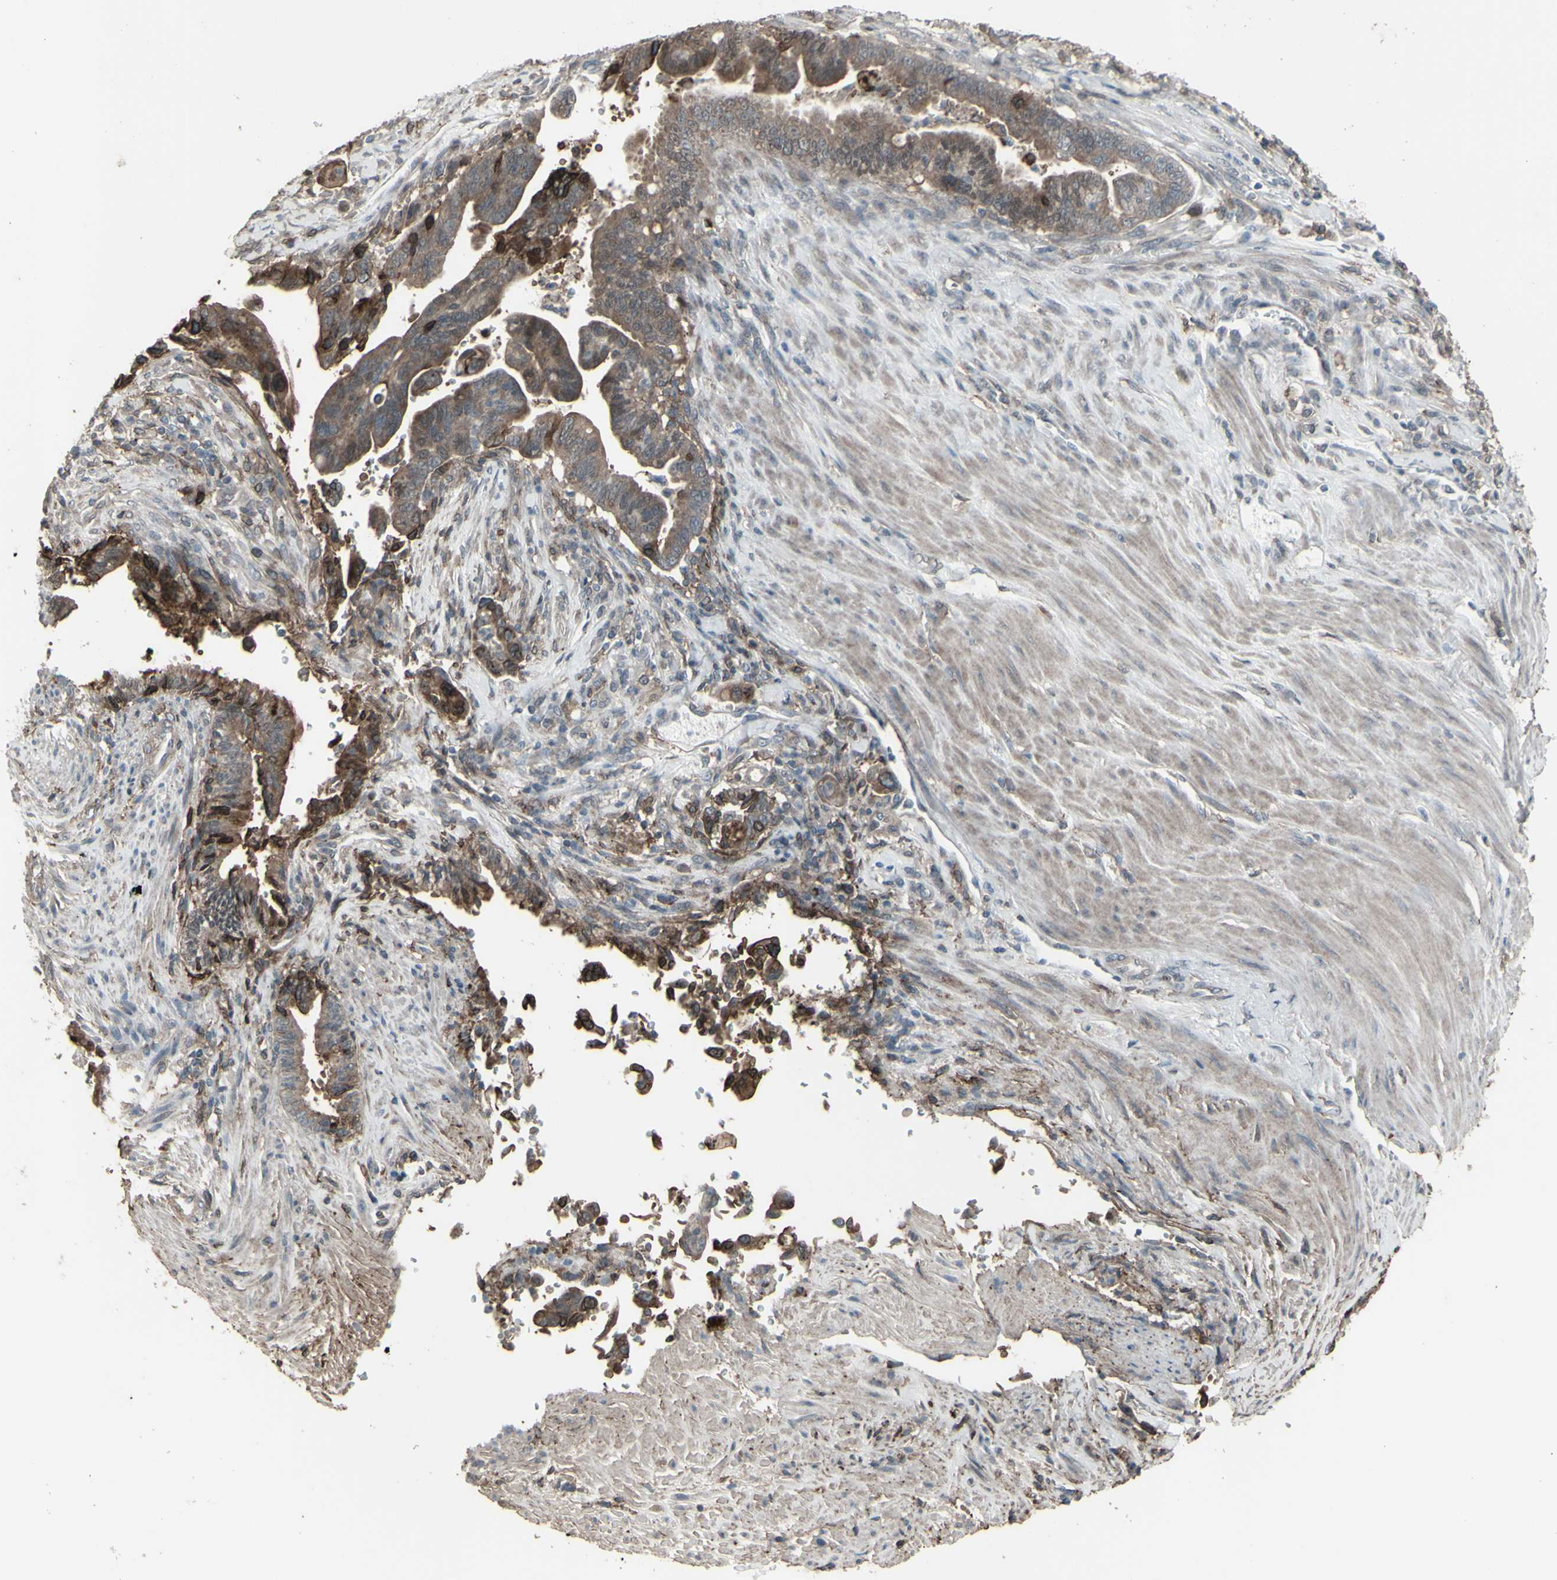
{"staining": {"intensity": "moderate", "quantity": "25%-75%", "location": "cytoplasmic/membranous"}, "tissue": "pancreatic cancer", "cell_type": "Tumor cells", "image_type": "cancer", "snomed": [{"axis": "morphology", "description": "Adenocarcinoma, NOS"}, {"axis": "topography", "description": "Pancreas"}], "caption": "This histopathology image exhibits pancreatic adenocarcinoma stained with IHC to label a protein in brown. The cytoplasmic/membranous of tumor cells show moderate positivity for the protein. Nuclei are counter-stained blue.", "gene": "SMO", "patient": {"sex": "male", "age": 70}}